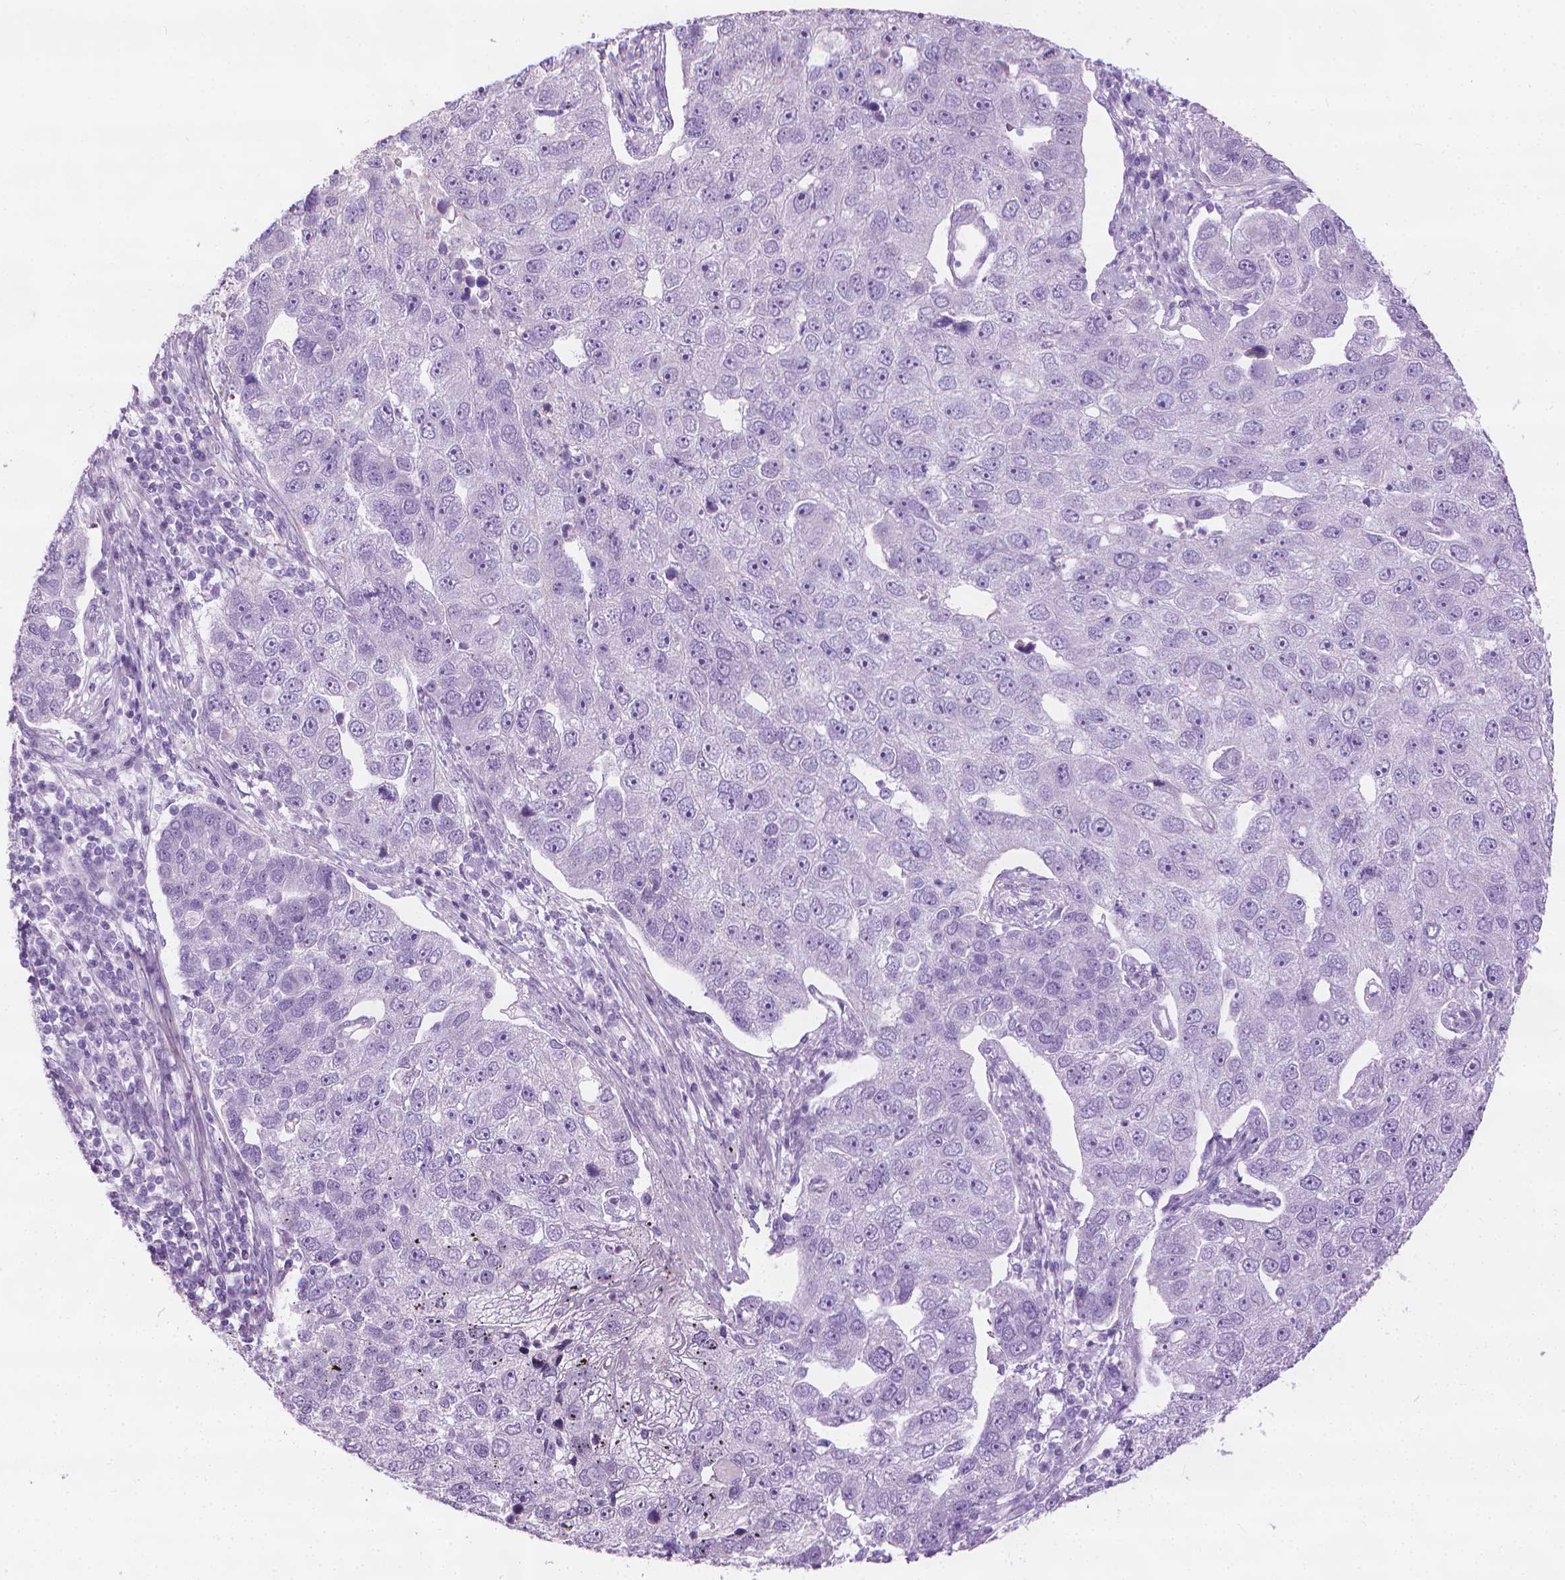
{"staining": {"intensity": "negative", "quantity": "none", "location": "none"}, "tissue": "pancreatic cancer", "cell_type": "Tumor cells", "image_type": "cancer", "snomed": [{"axis": "morphology", "description": "Adenocarcinoma, NOS"}, {"axis": "topography", "description": "Pancreas"}], "caption": "Immunohistochemistry (IHC) photomicrograph of neoplastic tissue: pancreatic adenocarcinoma stained with DAB exhibits no significant protein staining in tumor cells. (Brightfield microscopy of DAB immunohistochemistry (IHC) at high magnification).", "gene": "DNAI7", "patient": {"sex": "female", "age": 61}}